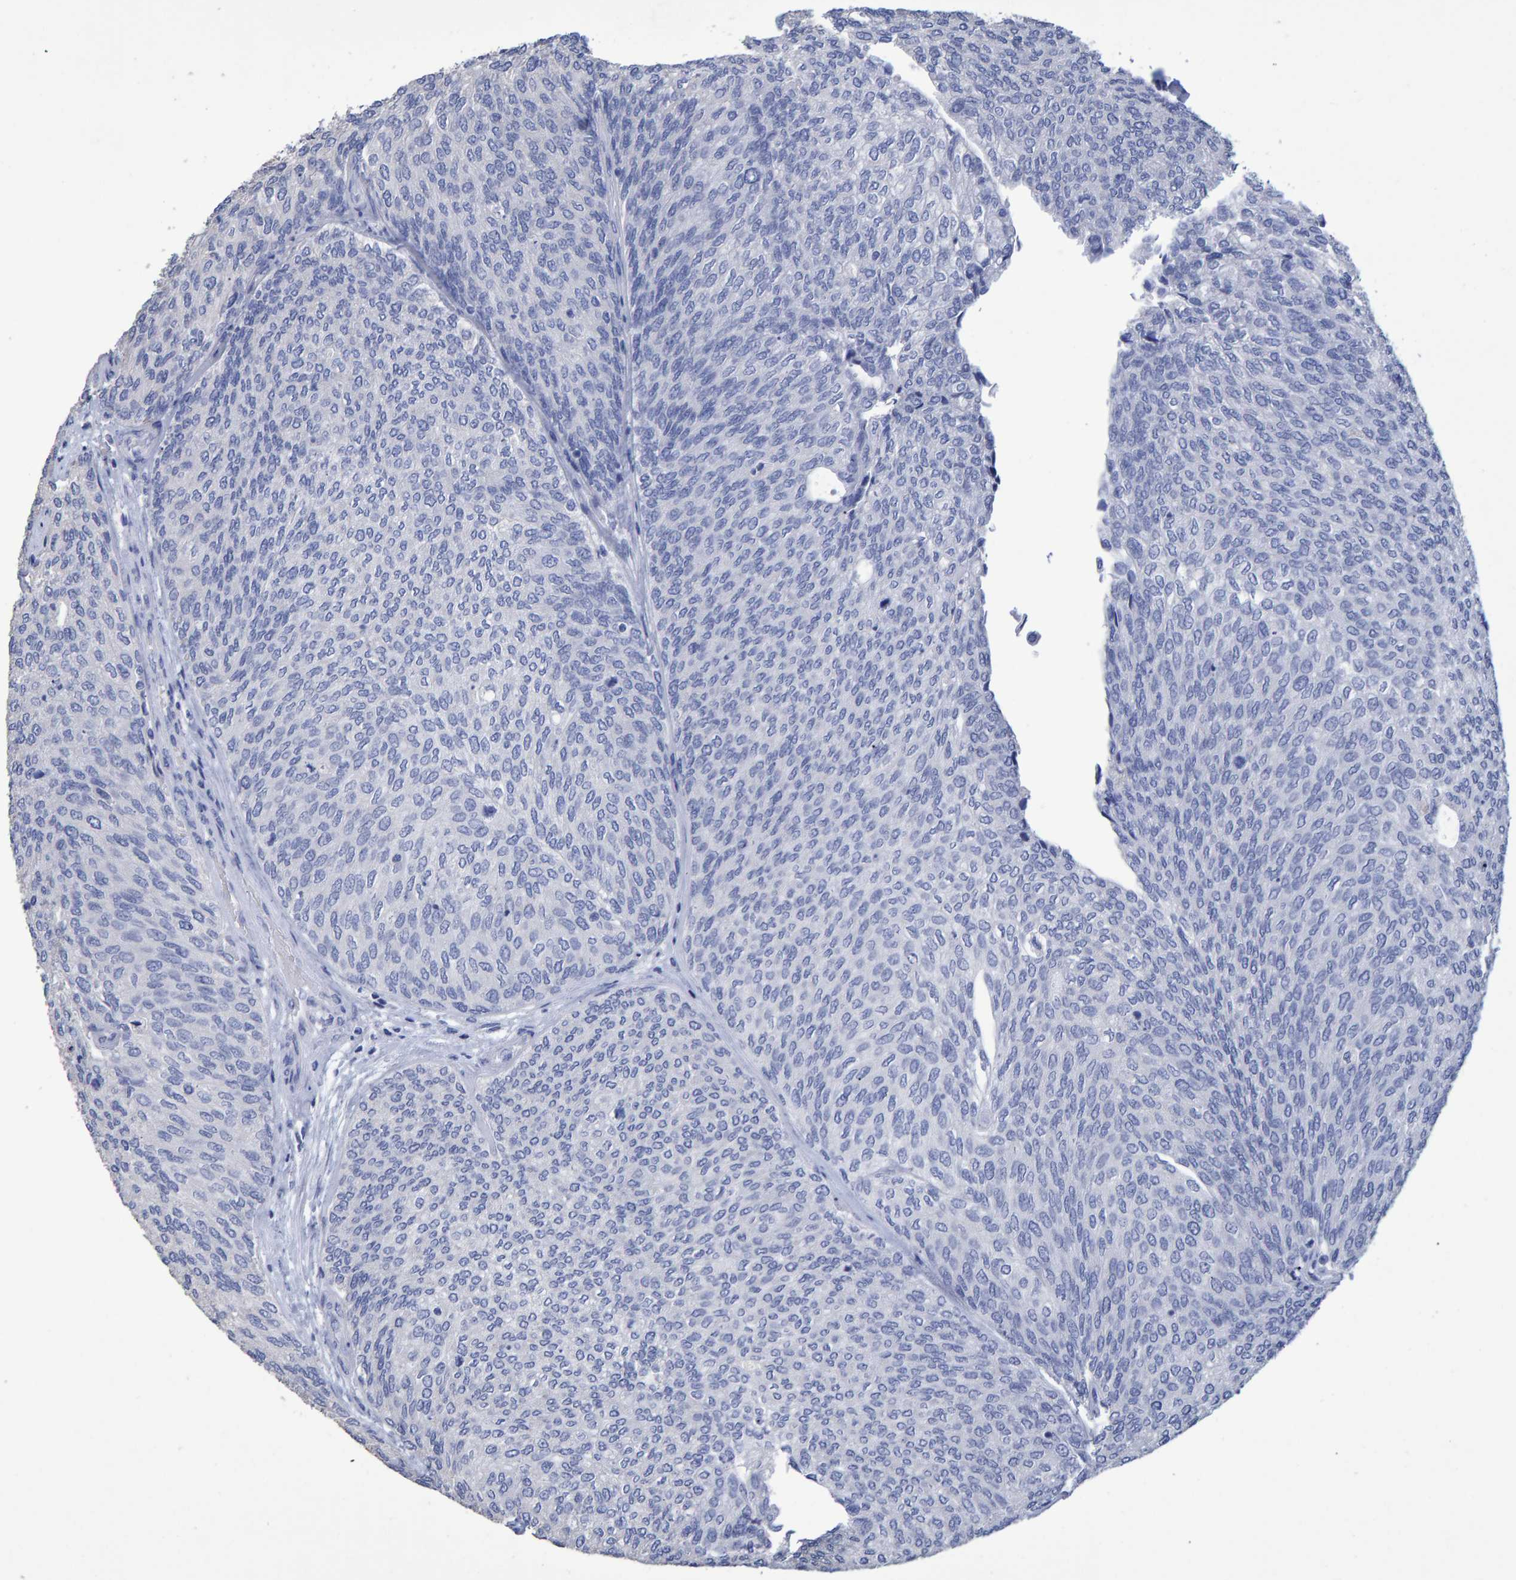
{"staining": {"intensity": "negative", "quantity": "none", "location": "none"}, "tissue": "urothelial cancer", "cell_type": "Tumor cells", "image_type": "cancer", "snomed": [{"axis": "morphology", "description": "Urothelial carcinoma, Low grade"}, {"axis": "topography", "description": "Urinary bladder"}], "caption": "This is a histopathology image of IHC staining of urothelial carcinoma (low-grade), which shows no positivity in tumor cells. (Stains: DAB immunohistochemistry with hematoxylin counter stain, Microscopy: brightfield microscopy at high magnification).", "gene": "HEMGN", "patient": {"sex": "female", "age": 79}}